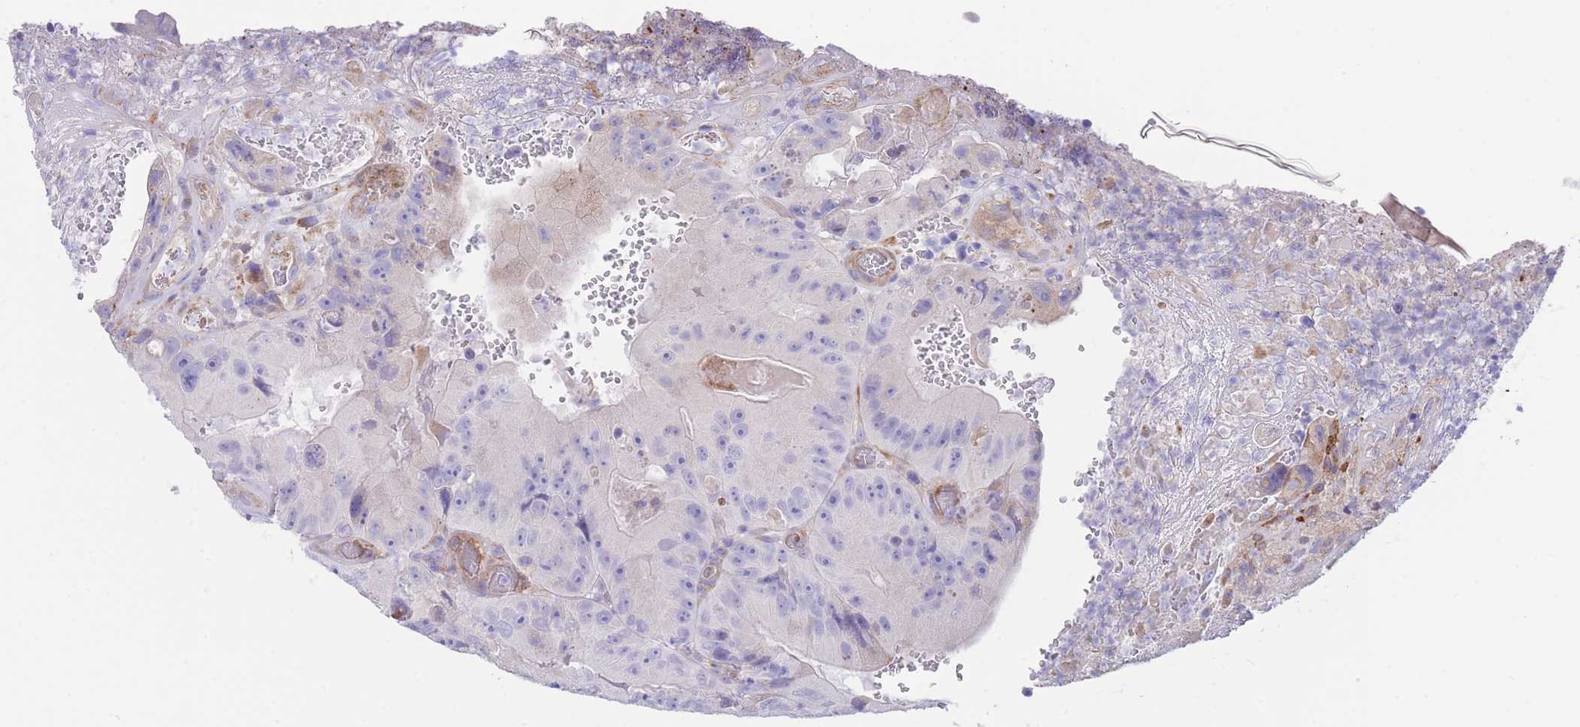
{"staining": {"intensity": "negative", "quantity": "none", "location": "none"}, "tissue": "colorectal cancer", "cell_type": "Tumor cells", "image_type": "cancer", "snomed": [{"axis": "morphology", "description": "Adenocarcinoma, NOS"}, {"axis": "topography", "description": "Colon"}], "caption": "An image of colorectal adenocarcinoma stained for a protein shows no brown staining in tumor cells.", "gene": "DET1", "patient": {"sex": "female", "age": 86}}